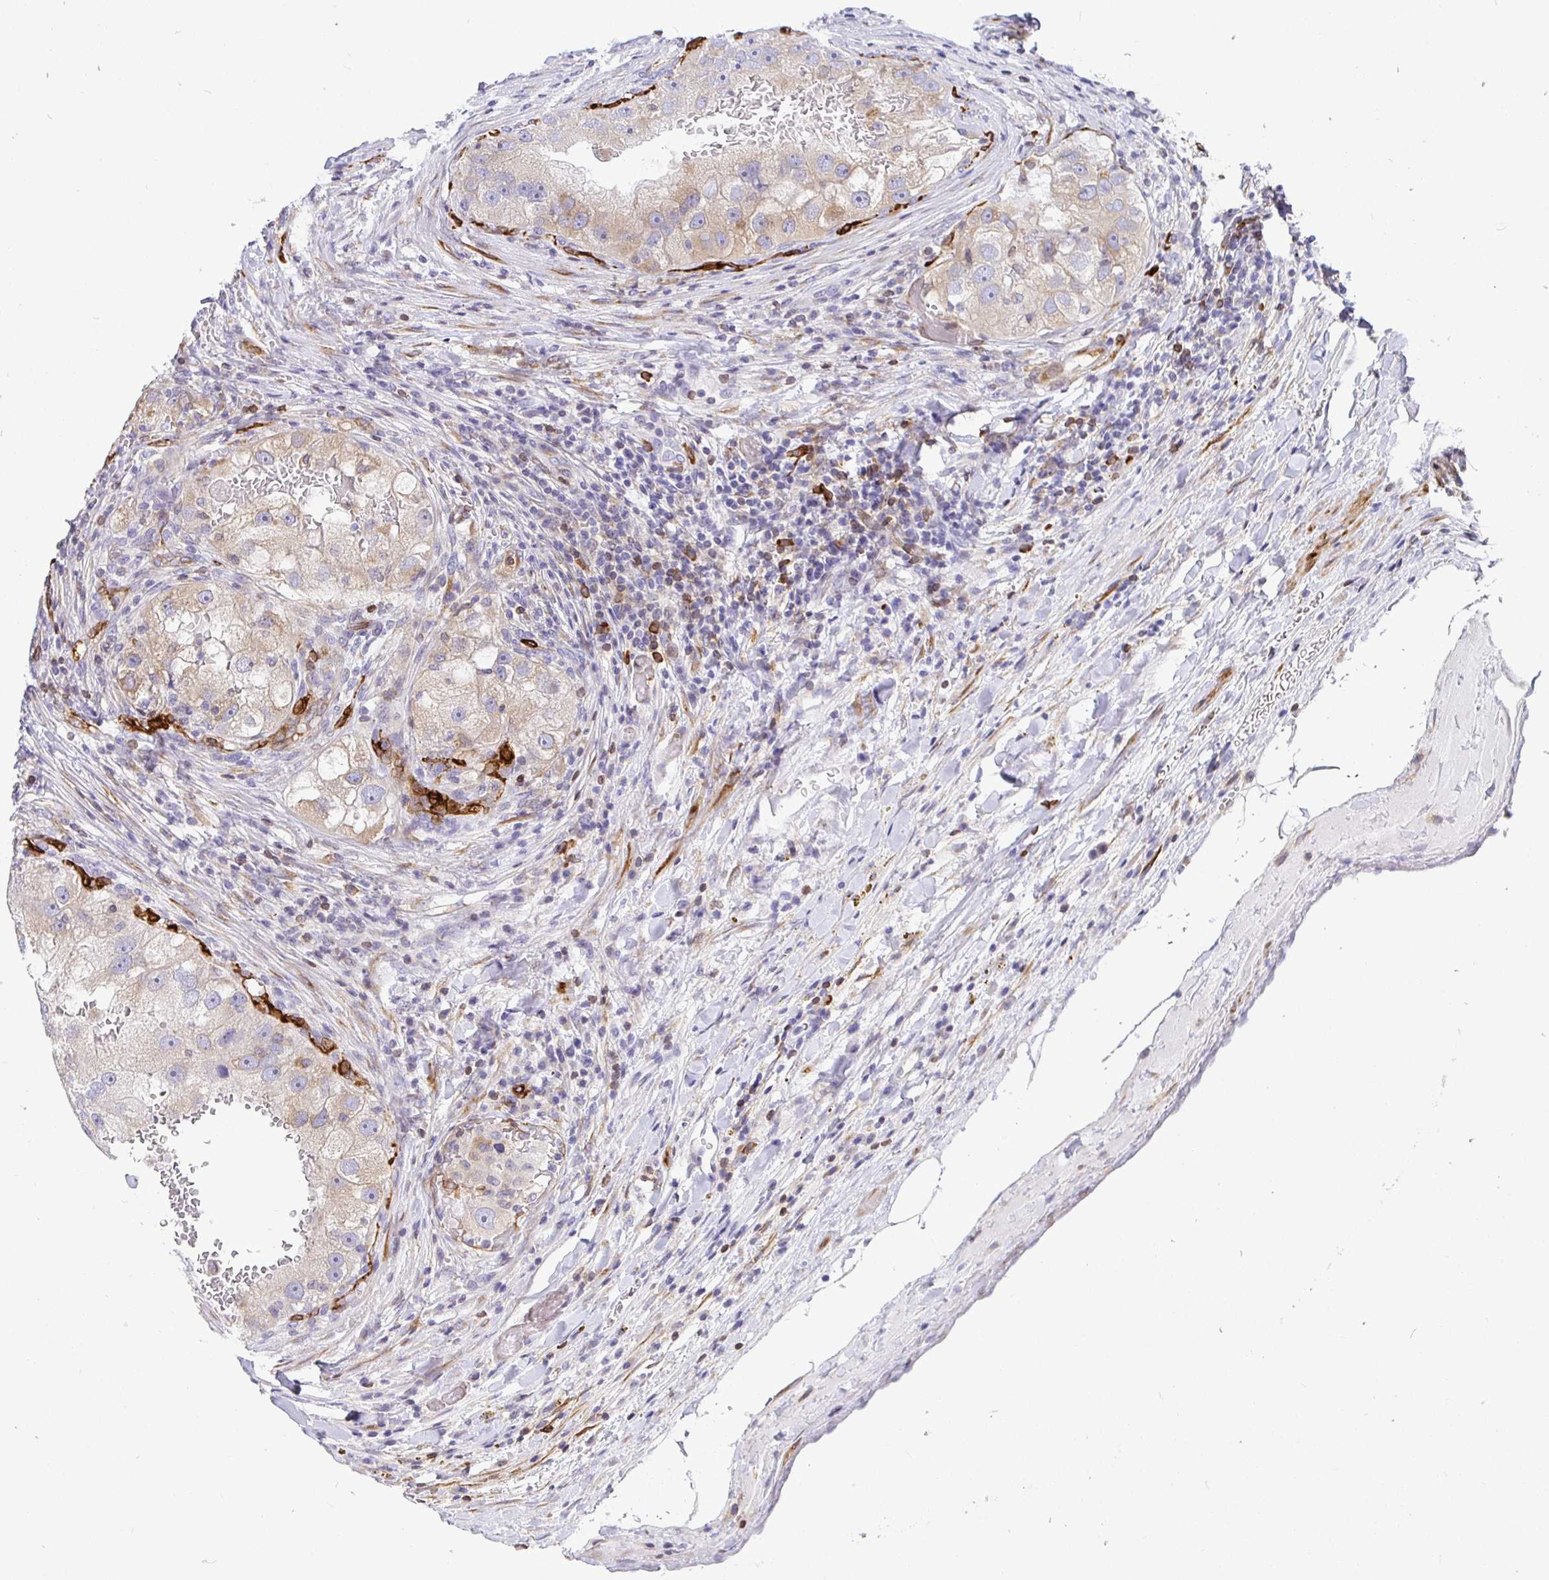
{"staining": {"intensity": "weak", "quantity": ">75%", "location": "cytoplasmic/membranous"}, "tissue": "renal cancer", "cell_type": "Tumor cells", "image_type": "cancer", "snomed": [{"axis": "morphology", "description": "Adenocarcinoma, NOS"}, {"axis": "topography", "description": "Kidney"}], "caption": "High-magnification brightfield microscopy of adenocarcinoma (renal) stained with DAB (brown) and counterstained with hematoxylin (blue). tumor cells exhibit weak cytoplasmic/membranous staining is identified in about>75% of cells.", "gene": "TP53I11", "patient": {"sex": "male", "age": 63}}